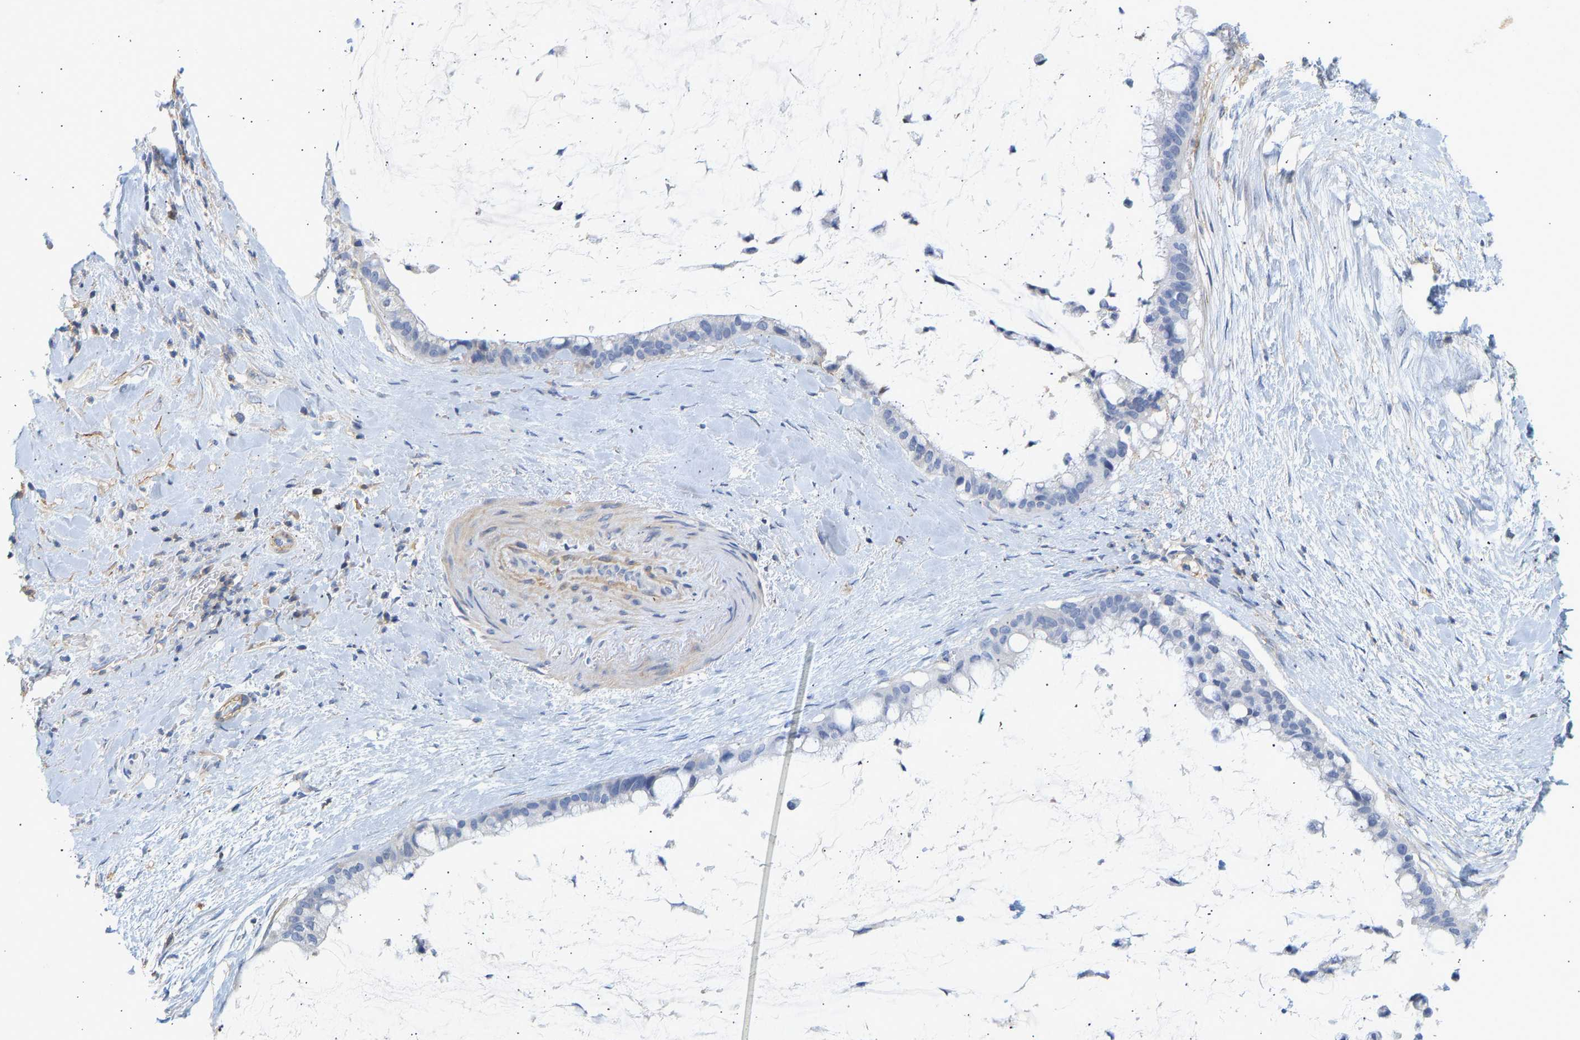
{"staining": {"intensity": "negative", "quantity": "none", "location": "none"}, "tissue": "pancreatic cancer", "cell_type": "Tumor cells", "image_type": "cancer", "snomed": [{"axis": "morphology", "description": "Adenocarcinoma, NOS"}, {"axis": "topography", "description": "Pancreas"}], "caption": "An IHC image of pancreatic cancer is shown. There is no staining in tumor cells of pancreatic cancer.", "gene": "BVES", "patient": {"sex": "male", "age": 41}}